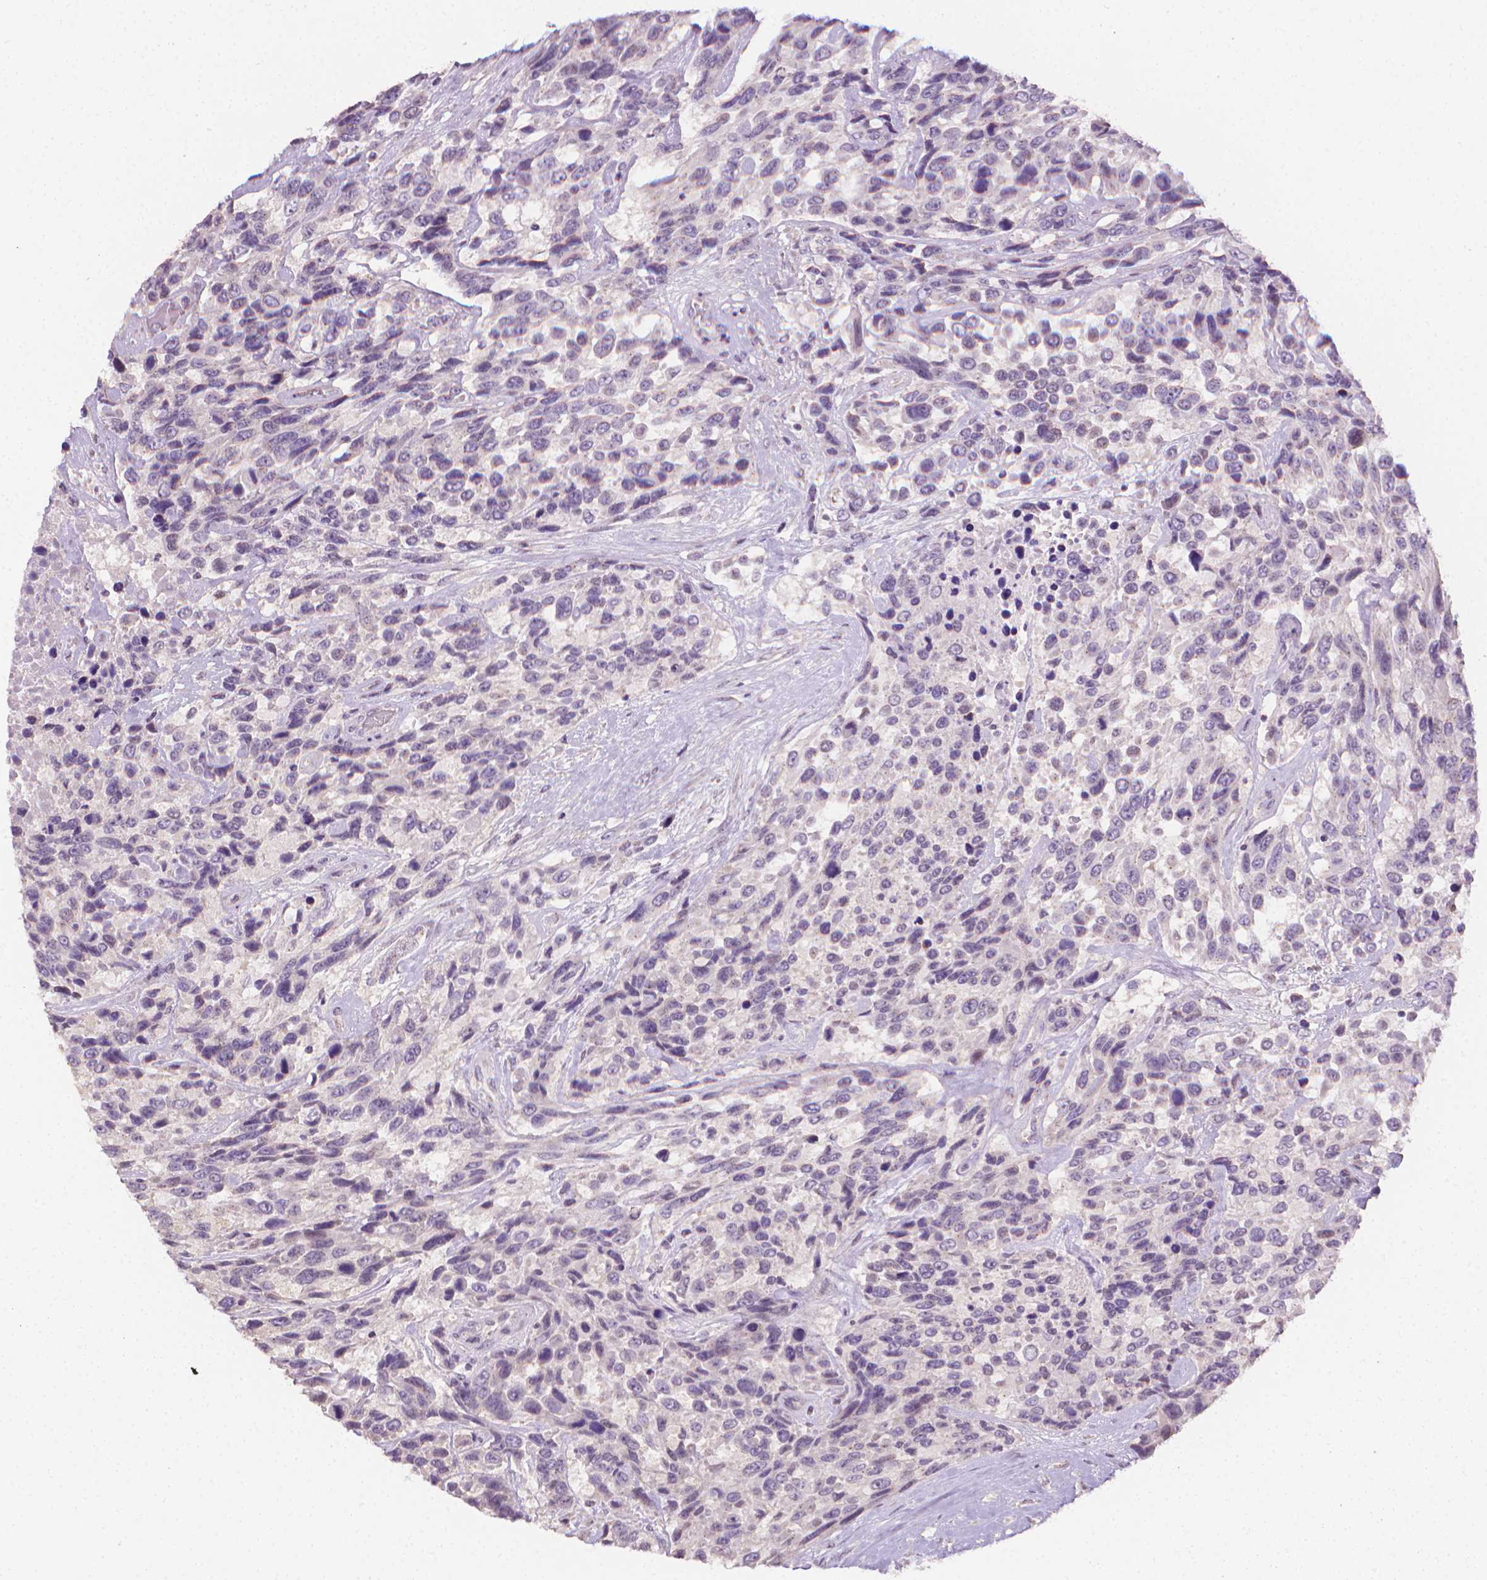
{"staining": {"intensity": "negative", "quantity": "none", "location": "none"}, "tissue": "urothelial cancer", "cell_type": "Tumor cells", "image_type": "cancer", "snomed": [{"axis": "morphology", "description": "Urothelial carcinoma, High grade"}, {"axis": "topography", "description": "Urinary bladder"}], "caption": "Urothelial cancer was stained to show a protein in brown. There is no significant staining in tumor cells. Nuclei are stained in blue.", "gene": "NCAN", "patient": {"sex": "female", "age": 70}}